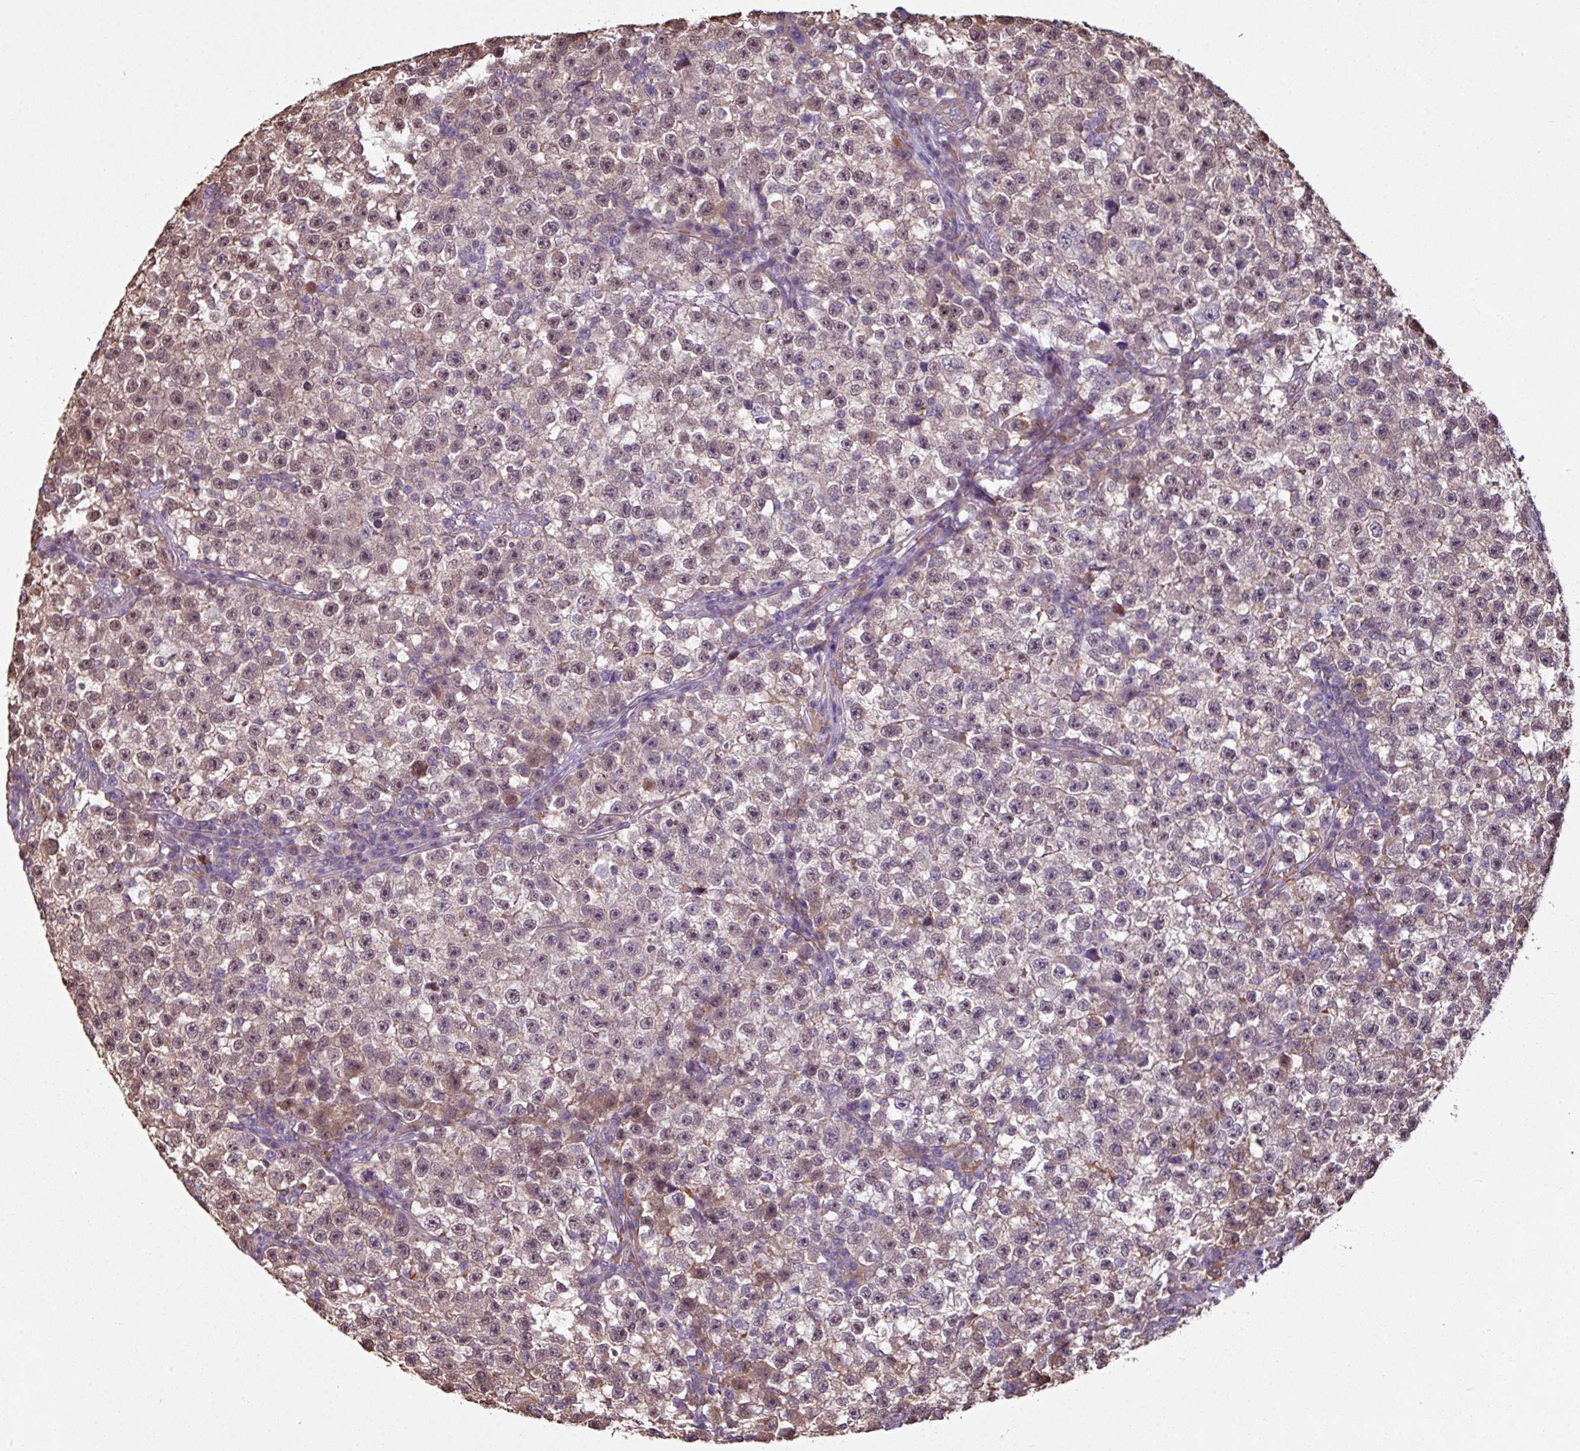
{"staining": {"intensity": "negative", "quantity": "none", "location": "none"}, "tissue": "testis cancer", "cell_type": "Tumor cells", "image_type": "cancer", "snomed": [{"axis": "morphology", "description": "Seminoma, NOS"}, {"axis": "topography", "description": "Testis"}], "caption": "Immunohistochemistry (IHC) of testis cancer shows no expression in tumor cells. Brightfield microscopy of IHC stained with DAB (3,3'-diaminobenzidine) (brown) and hematoxylin (blue), captured at high magnification.", "gene": "NHSL2", "patient": {"sex": "male", "age": 22}}